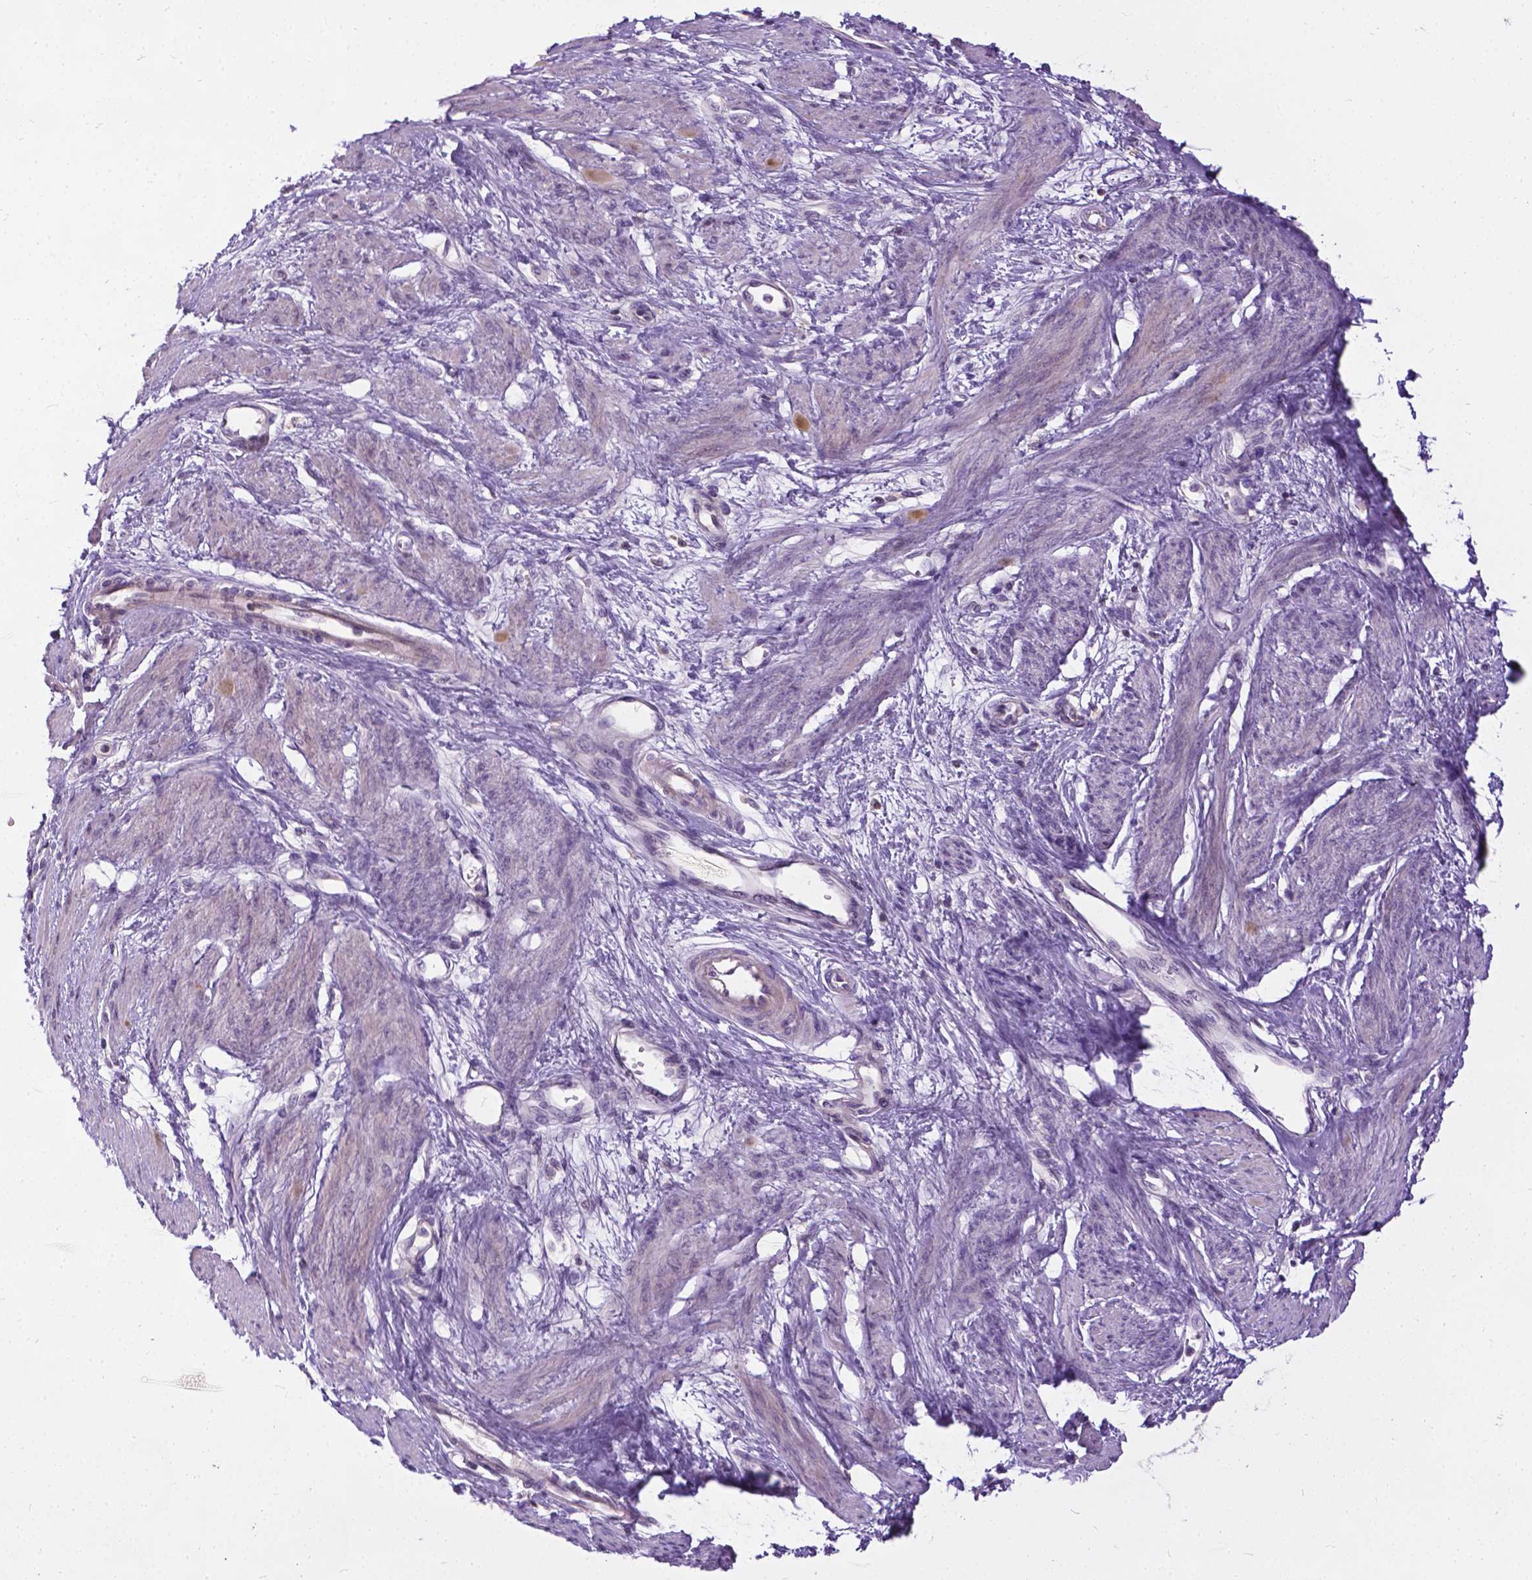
{"staining": {"intensity": "negative", "quantity": "none", "location": "none"}, "tissue": "smooth muscle", "cell_type": "Smooth muscle cells", "image_type": "normal", "snomed": [{"axis": "morphology", "description": "Normal tissue, NOS"}, {"axis": "topography", "description": "Smooth muscle"}, {"axis": "topography", "description": "Uterus"}], "caption": "A high-resolution micrograph shows IHC staining of normal smooth muscle, which demonstrates no significant expression in smooth muscle cells.", "gene": "JAK3", "patient": {"sex": "female", "age": 39}}